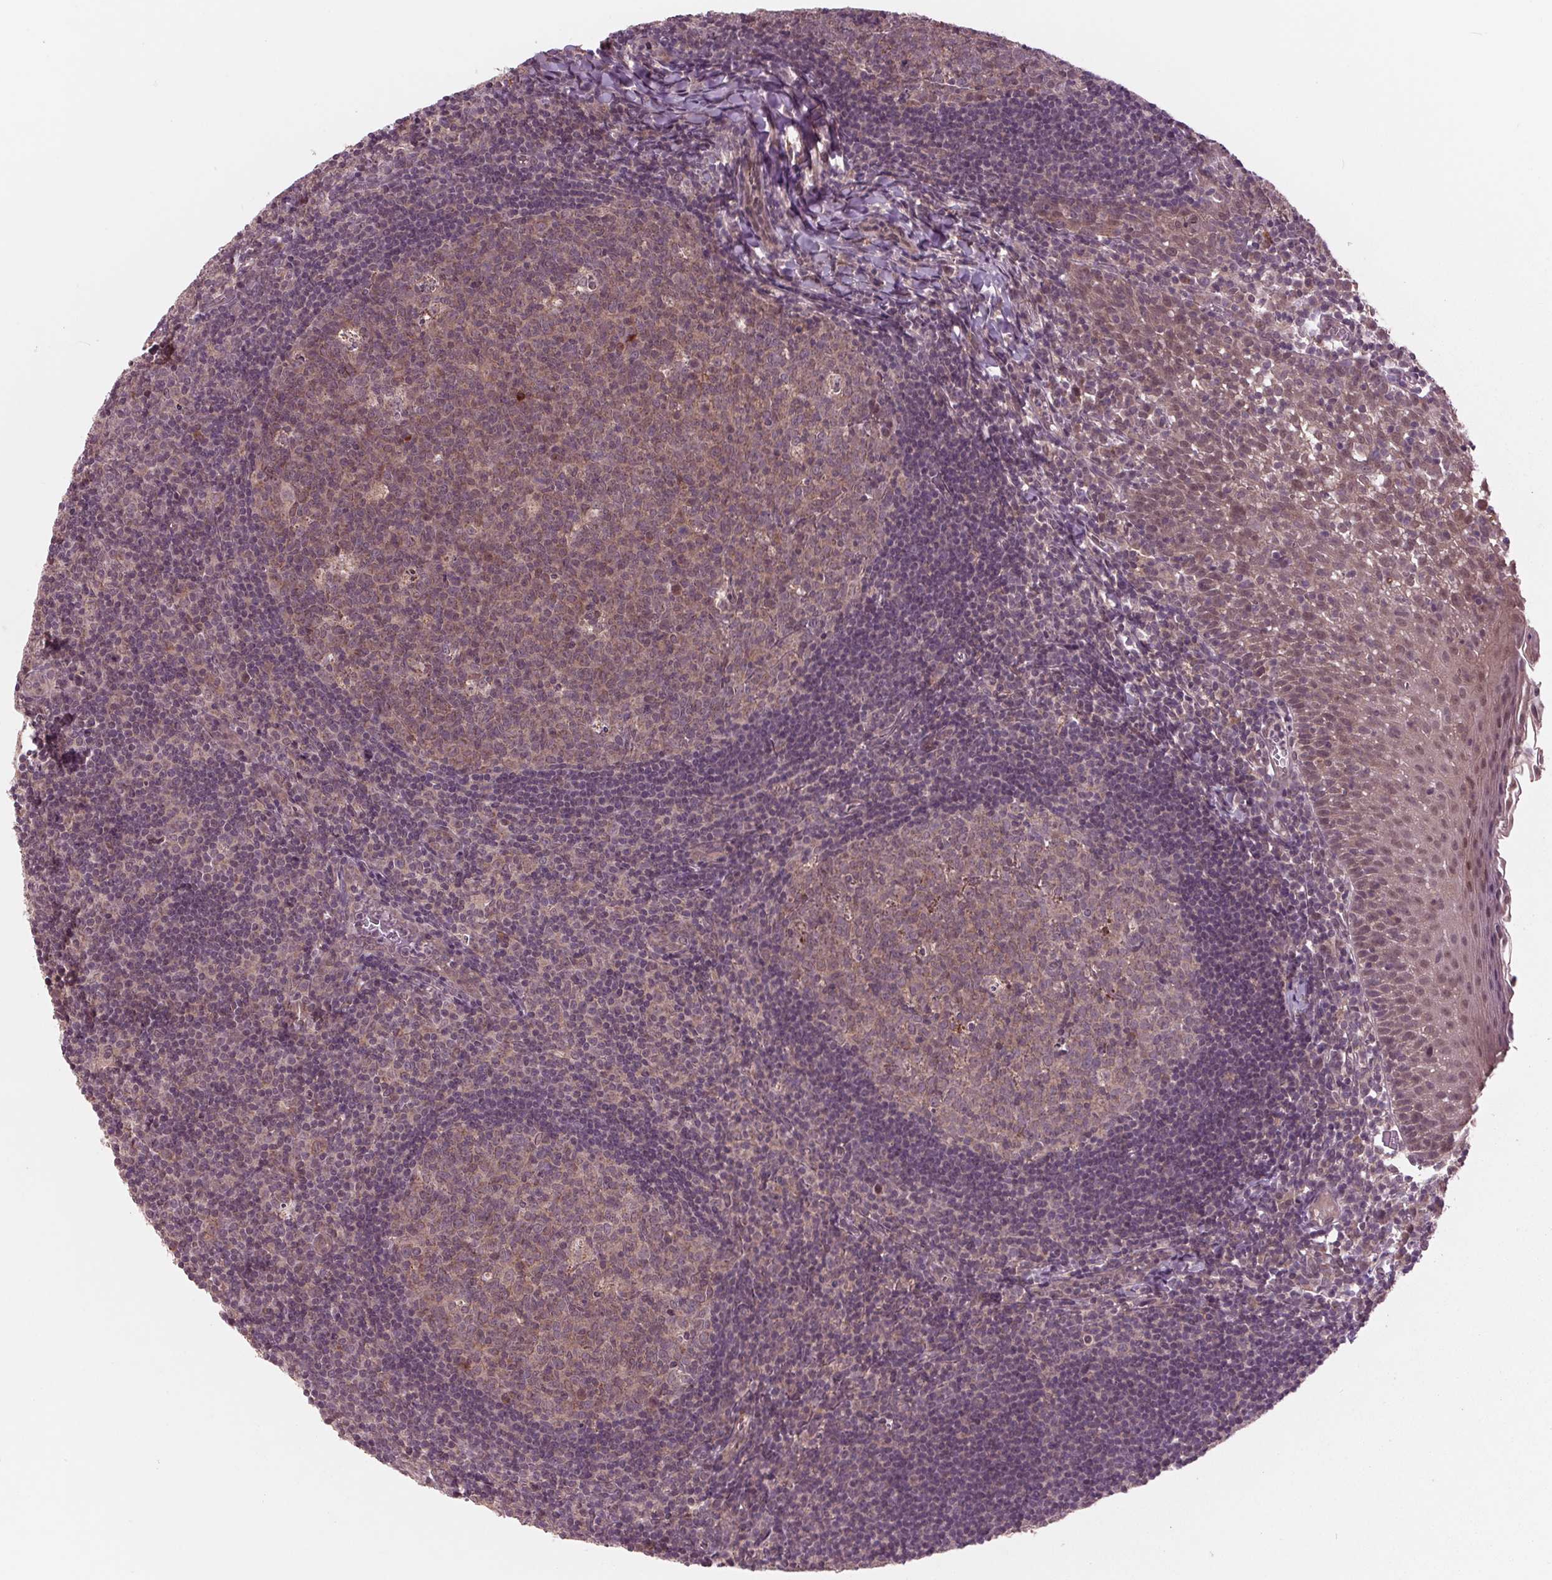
{"staining": {"intensity": "weak", "quantity": "<25%", "location": "cytoplasmic/membranous"}, "tissue": "lymph node", "cell_type": "Germinal center cells", "image_type": "normal", "snomed": [{"axis": "morphology", "description": "Normal tissue, NOS"}, {"axis": "topography", "description": "Lymph node"}], "caption": "DAB immunohistochemical staining of unremarkable lymph node exhibits no significant expression in germinal center cells.", "gene": "MAPK8", "patient": {"sex": "female", "age": 21}}